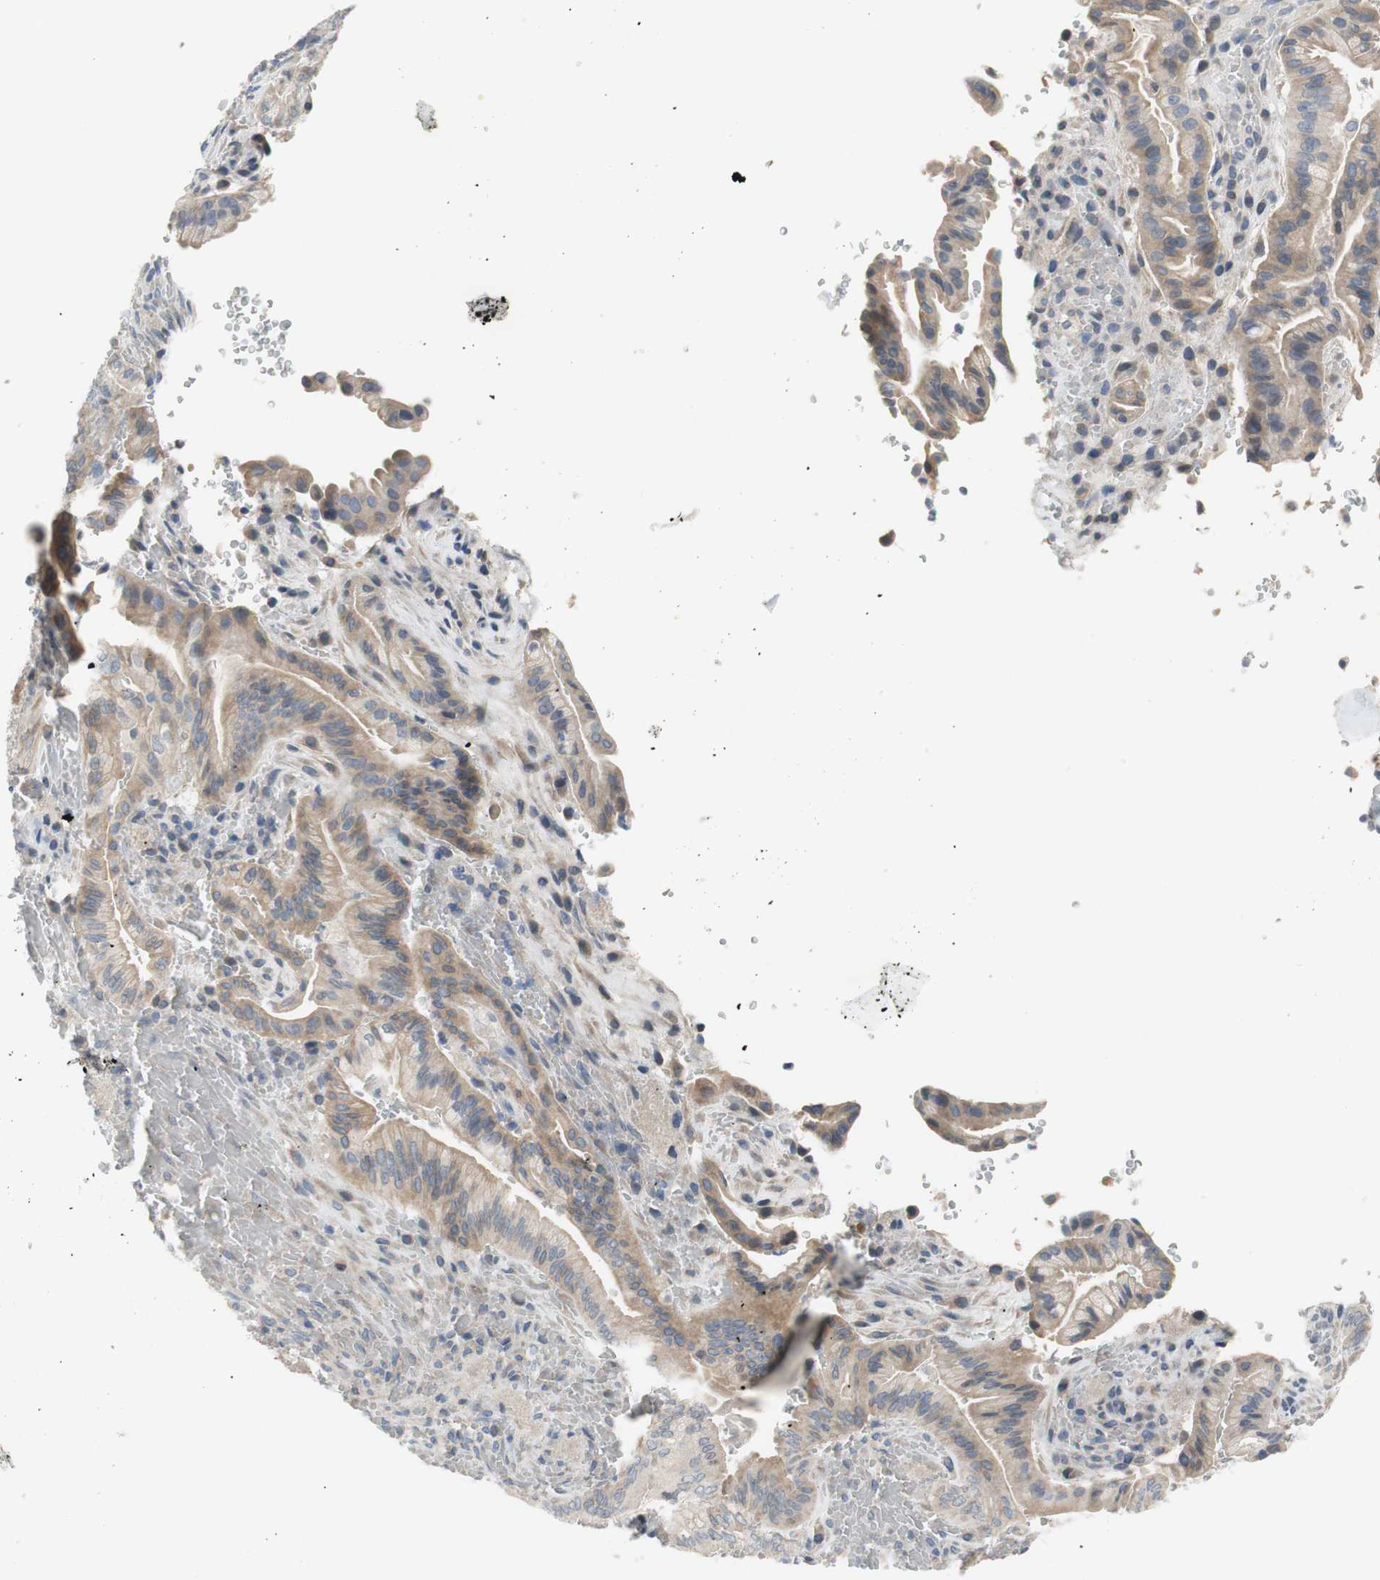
{"staining": {"intensity": "weak", "quantity": ">75%", "location": "cytoplasmic/membranous"}, "tissue": "liver cancer", "cell_type": "Tumor cells", "image_type": "cancer", "snomed": [{"axis": "morphology", "description": "Cholangiocarcinoma"}, {"axis": "topography", "description": "Liver"}], "caption": "IHC (DAB (3,3'-diaminobenzidine)) staining of cholangiocarcinoma (liver) reveals weak cytoplasmic/membranous protein positivity in approximately >75% of tumor cells. IHC stains the protein of interest in brown and the nuclei are stained blue.", "gene": "TACR3", "patient": {"sex": "female", "age": 68}}